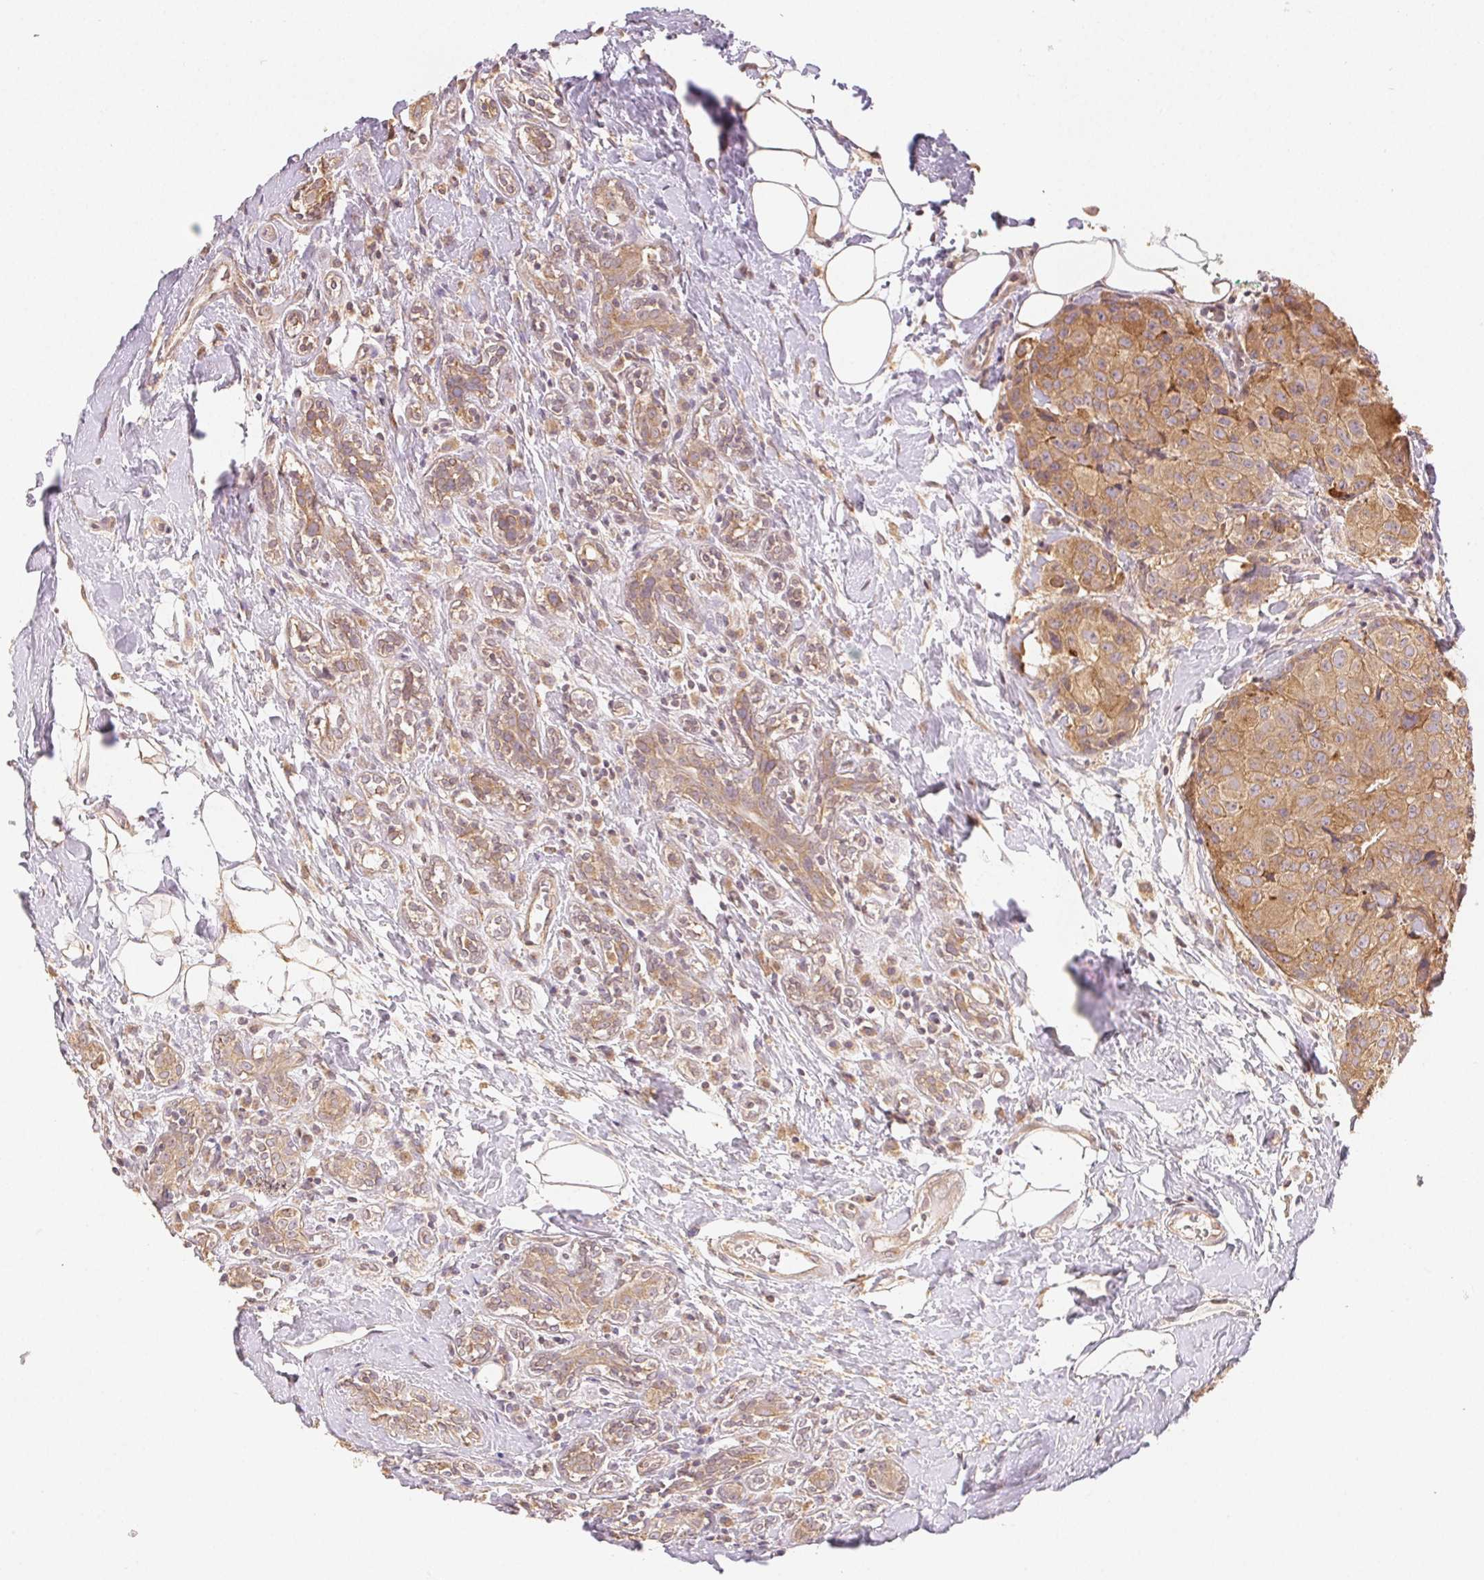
{"staining": {"intensity": "moderate", "quantity": ">75%", "location": "cytoplasmic/membranous"}, "tissue": "breast cancer", "cell_type": "Tumor cells", "image_type": "cancer", "snomed": [{"axis": "morphology", "description": "Duct carcinoma"}, {"axis": "topography", "description": "Breast"}], "caption": "Brown immunohistochemical staining in breast cancer (intraductal carcinoma) shows moderate cytoplasmic/membranous staining in approximately >75% of tumor cells.", "gene": "SEZ6L2", "patient": {"sex": "female", "age": 43}}